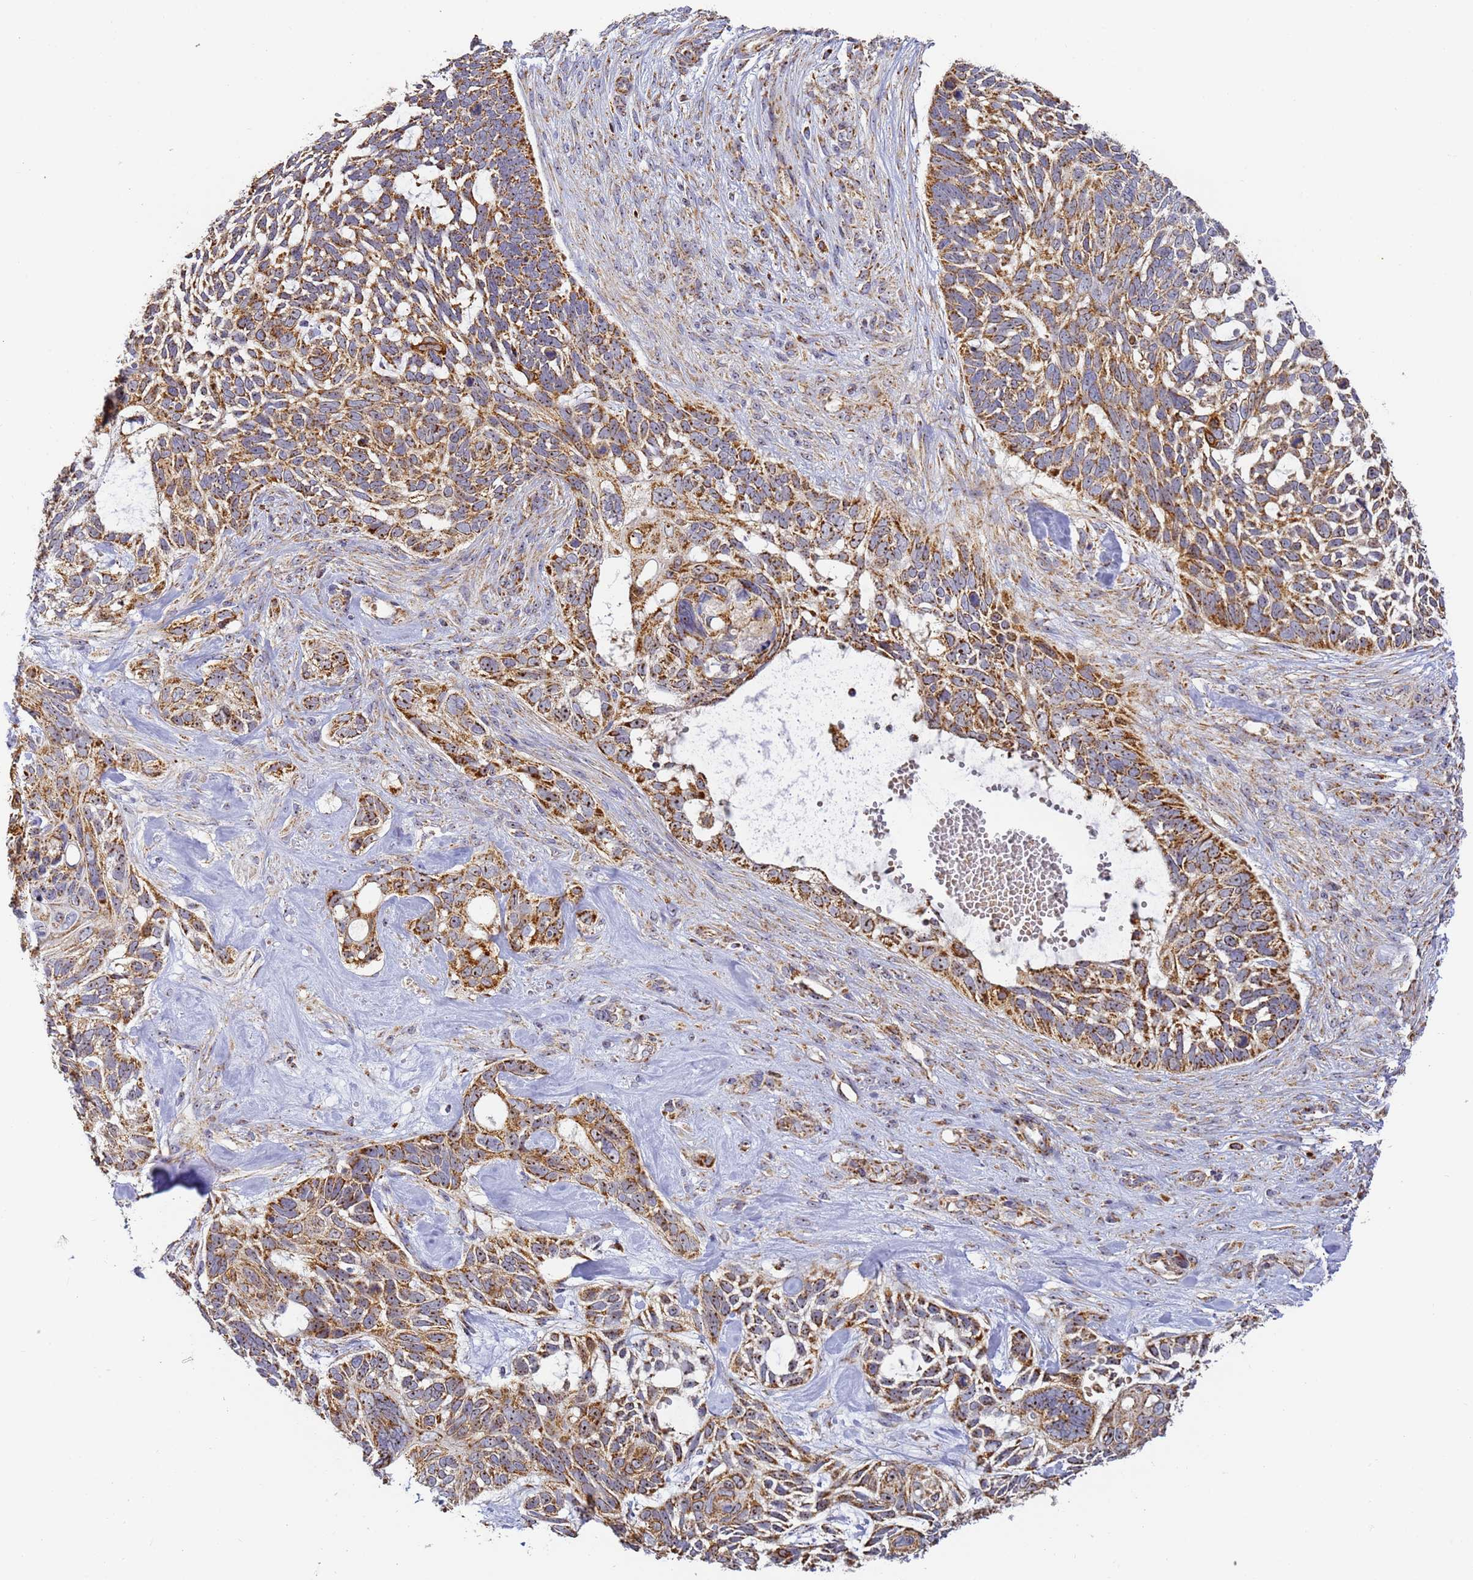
{"staining": {"intensity": "moderate", "quantity": ">75%", "location": "cytoplasmic/membranous"}, "tissue": "skin cancer", "cell_type": "Tumor cells", "image_type": "cancer", "snomed": [{"axis": "morphology", "description": "Basal cell carcinoma"}, {"axis": "topography", "description": "Skin"}], "caption": "Tumor cells show medium levels of moderate cytoplasmic/membranous positivity in about >75% of cells in human skin basal cell carcinoma.", "gene": "FRG2C", "patient": {"sex": "male", "age": 88}}